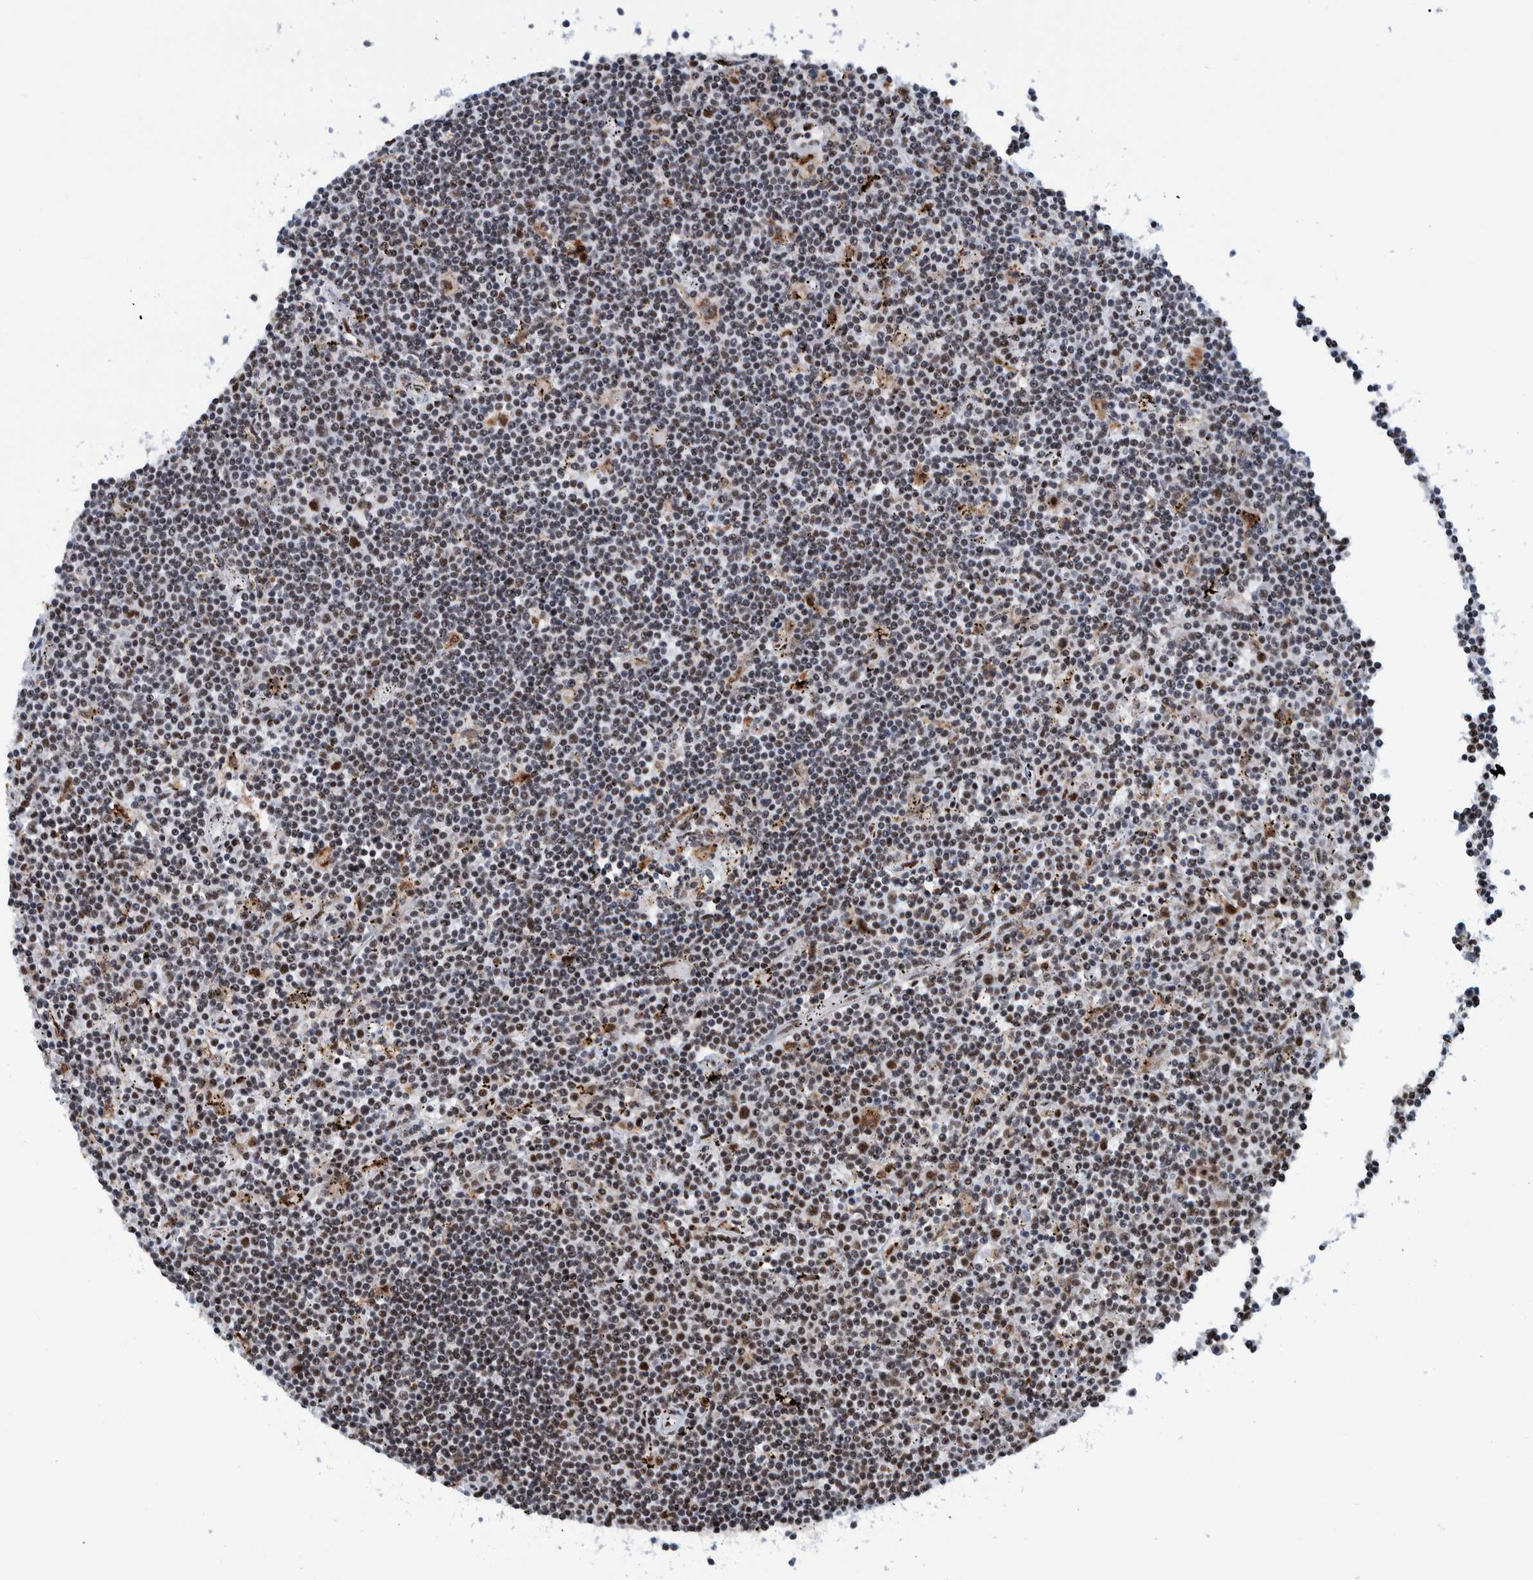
{"staining": {"intensity": "weak", "quantity": ">75%", "location": "nuclear"}, "tissue": "lymphoma", "cell_type": "Tumor cells", "image_type": "cancer", "snomed": [{"axis": "morphology", "description": "Malignant lymphoma, non-Hodgkin's type, Low grade"}, {"axis": "topography", "description": "Spleen"}], "caption": "Immunohistochemical staining of human low-grade malignant lymphoma, non-Hodgkin's type displays weak nuclear protein staining in about >75% of tumor cells.", "gene": "EFTUD2", "patient": {"sex": "male", "age": 76}}